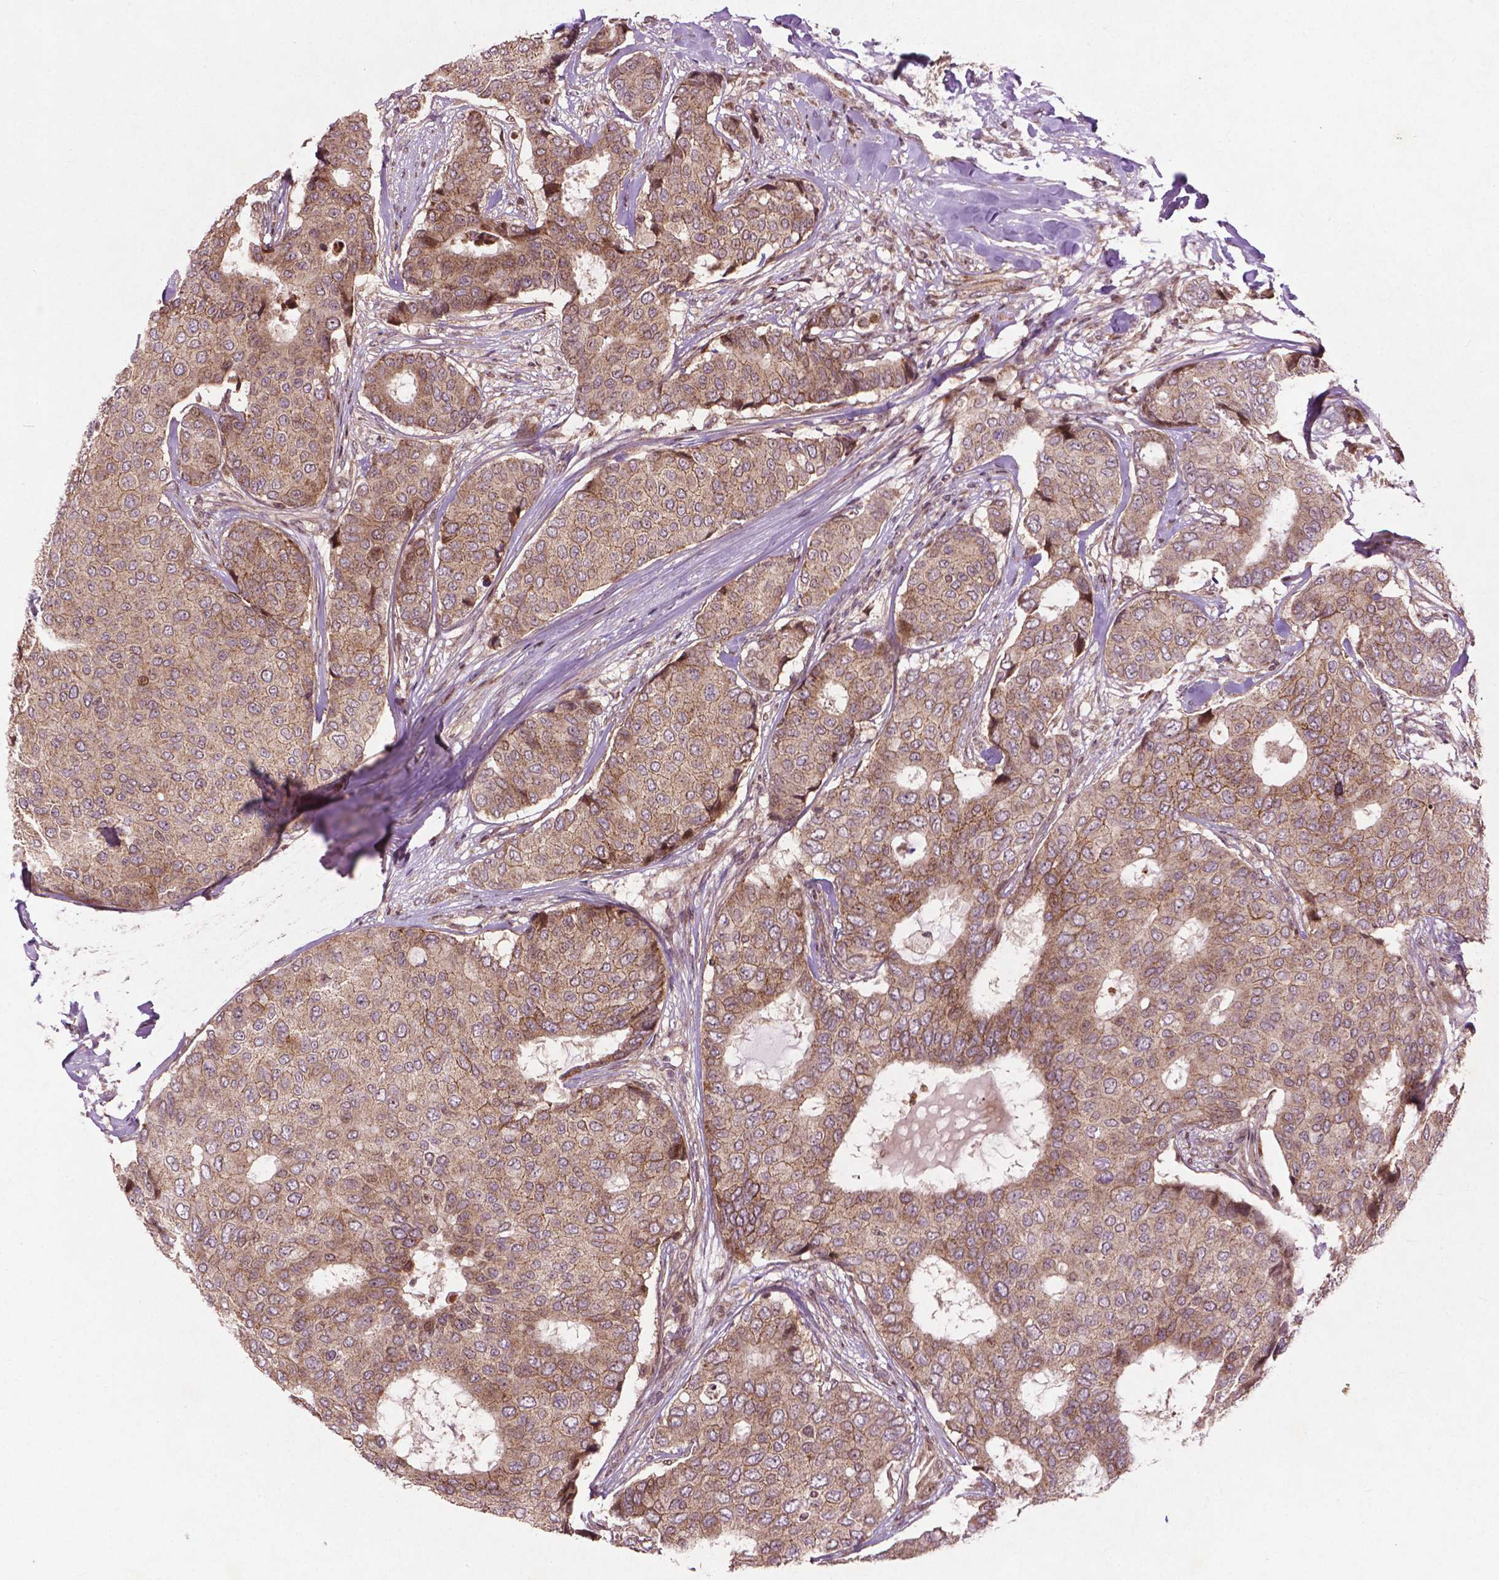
{"staining": {"intensity": "moderate", "quantity": ">75%", "location": "cytoplasmic/membranous"}, "tissue": "breast cancer", "cell_type": "Tumor cells", "image_type": "cancer", "snomed": [{"axis": "morphology", "description": "Duct carcinoma"}, {"axis": "topography", "description": "Breast"}], "caption": "Breast intraductal carcinoma stained with a brown dye shows moderate cytoplasmic/membranous positive positivity in about >75% of tumor cells.", "gene": "B3GALNT2", "patient": {"sex": "female", "age": 75}}